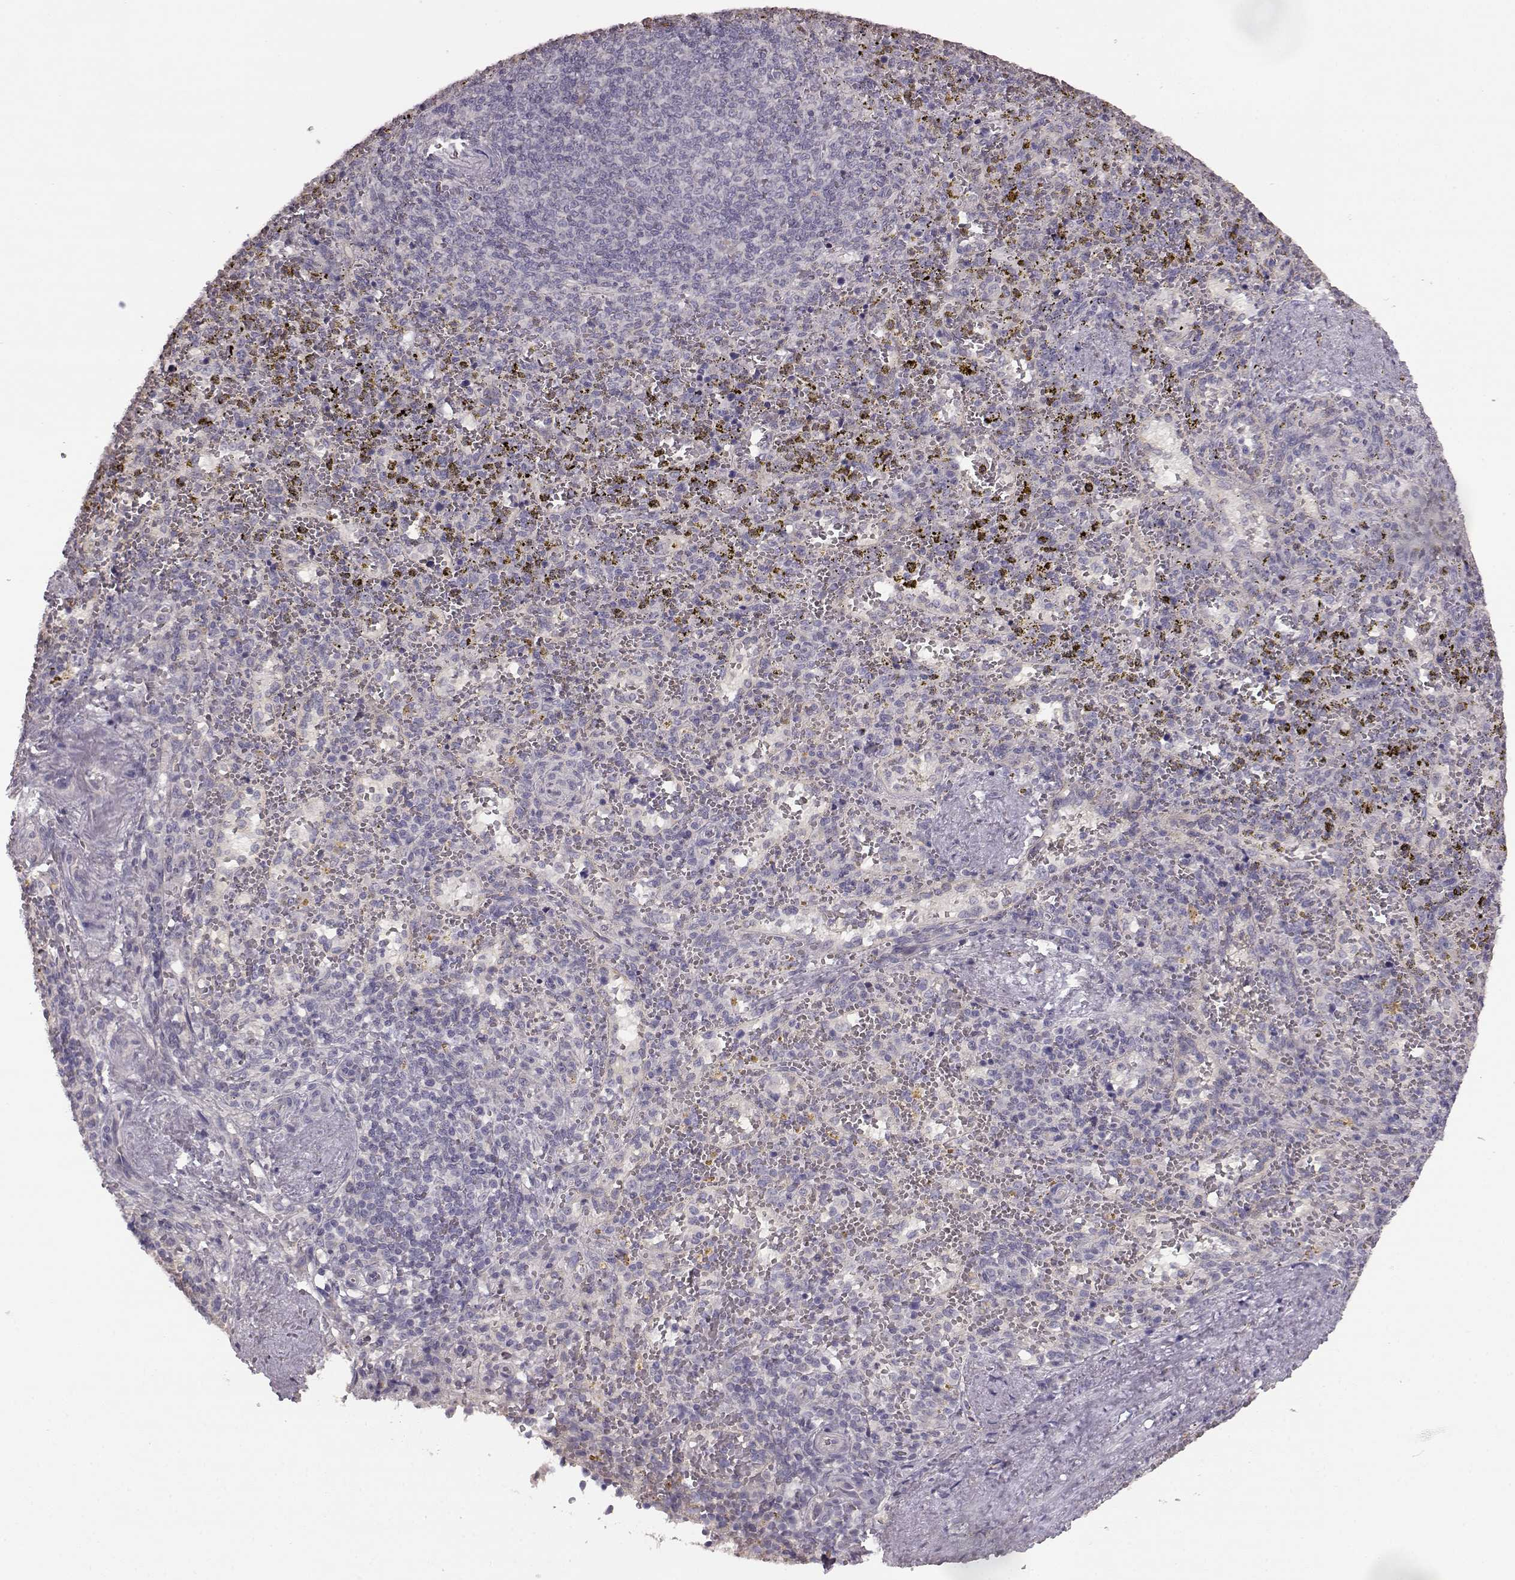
{"staining": {"intensity": "negative", "quantity": "none", "location": "none"}, "tissue": "spleen", "cell_type": "Cells in red pulp", "image_type": "normal", "snomed": [{"axis": "morphology", "description": "Normal tissue, NOS"}, {"axis": "topography", "description": "Spleen"}], "caption": "Immunohistochemistry of benign human spleen reveals no positivity in cells in red pulp. (DAB (3,3'-diaminobenzidine) IHC with hematoxylin counter stain).", "gene": "GHR", "patient": {"sex": "female", "age": 50}}